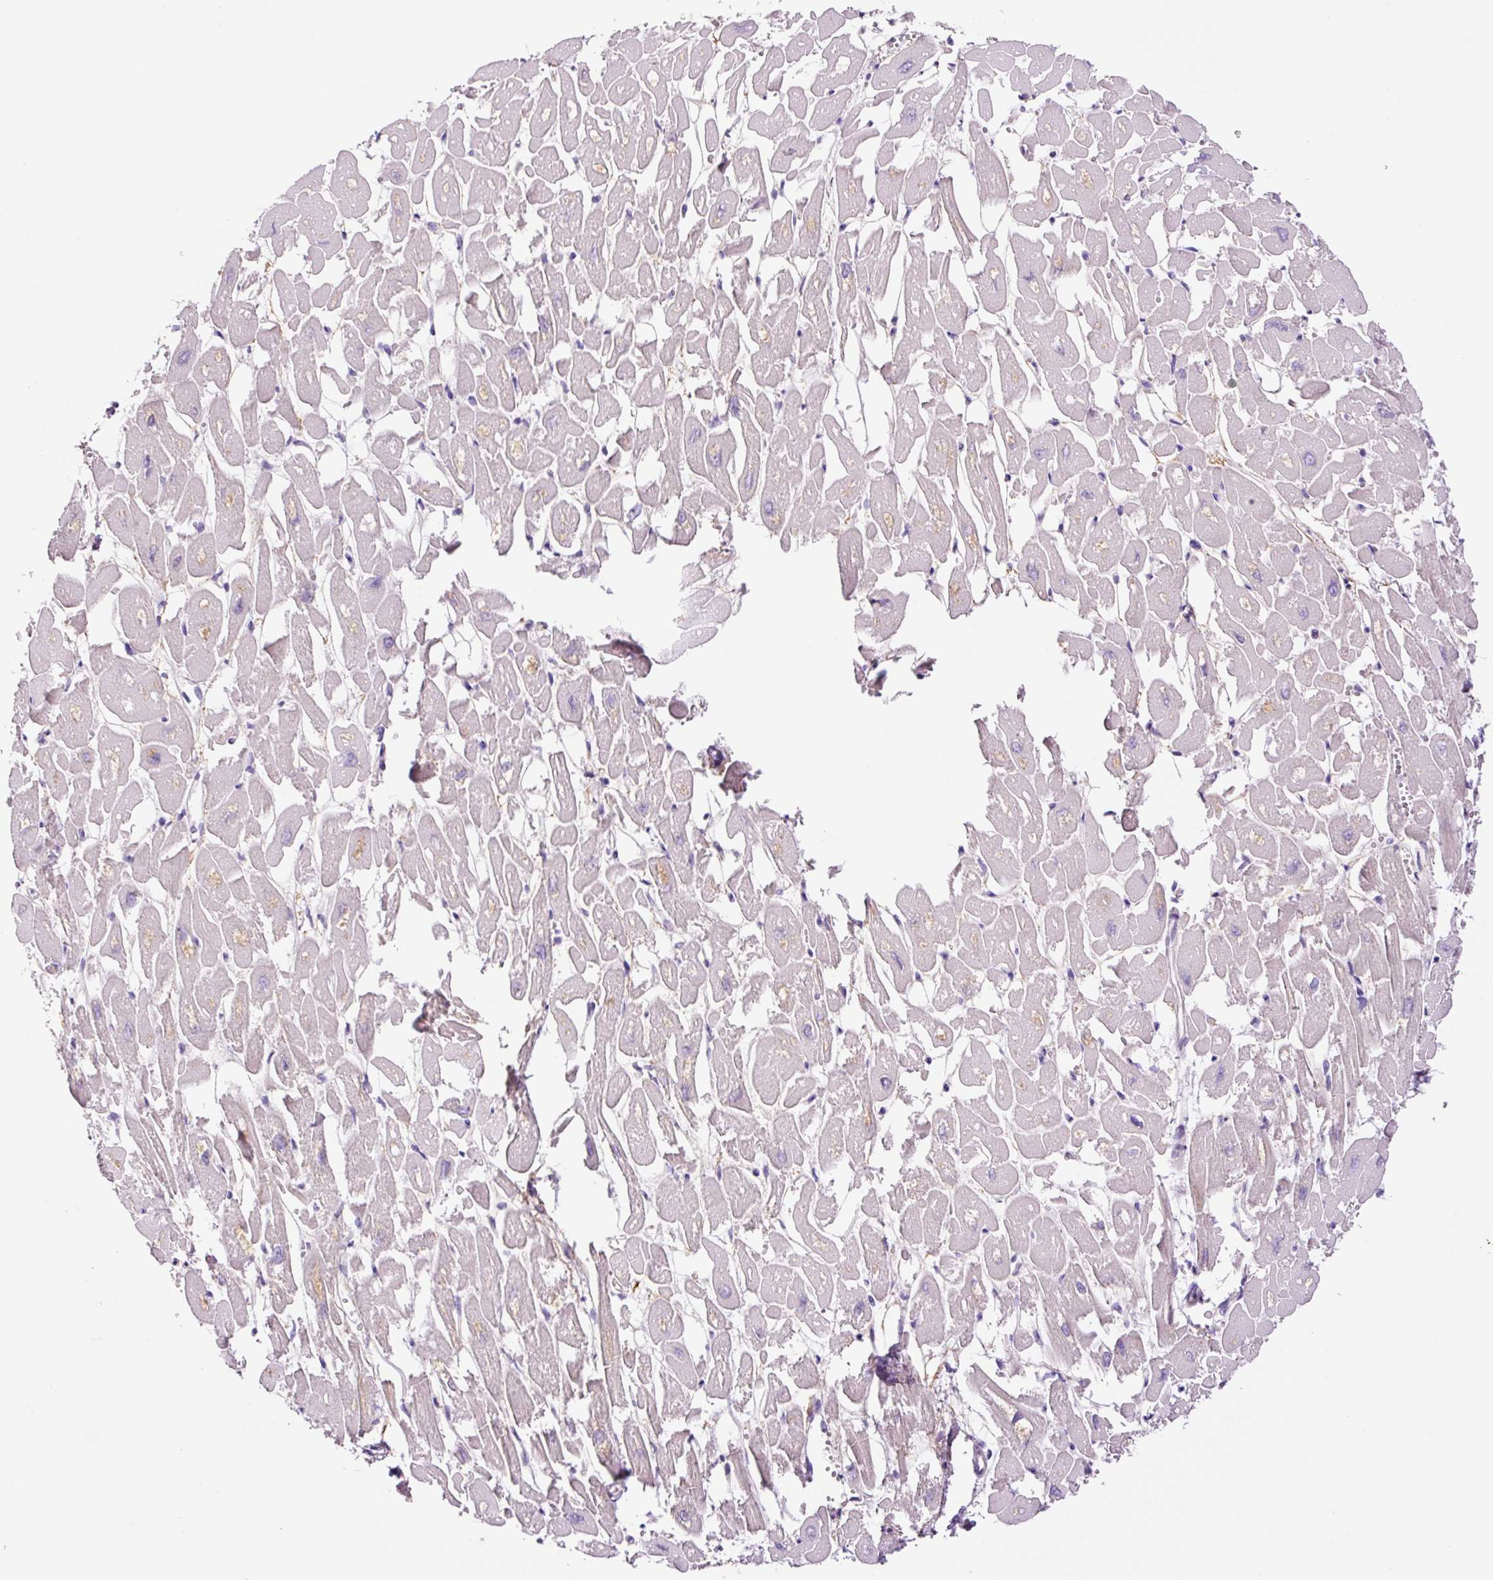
{"staining": {"intensity": "weak", "quantity": "25%-75%", "location": "cytoplasmic/membranous"}, "tissue": "heart muscle", "cell_type": "Cardiomyocytes", "image_type": "normal", "snomed": [{"axis": "morphology", "description": "Normal tissue, NOS"}, {"axis": "topography", "description": "Heart"}], "caption": "Approximately 25%-75% of cardiomyocytes in normal human heart muscle reveal weak cytoplasmic/membranous protein expression as visualized by brown immunohistochemical staining.", "gene": "DPPA4", "patient": {"sex": "male", "age": 54}}